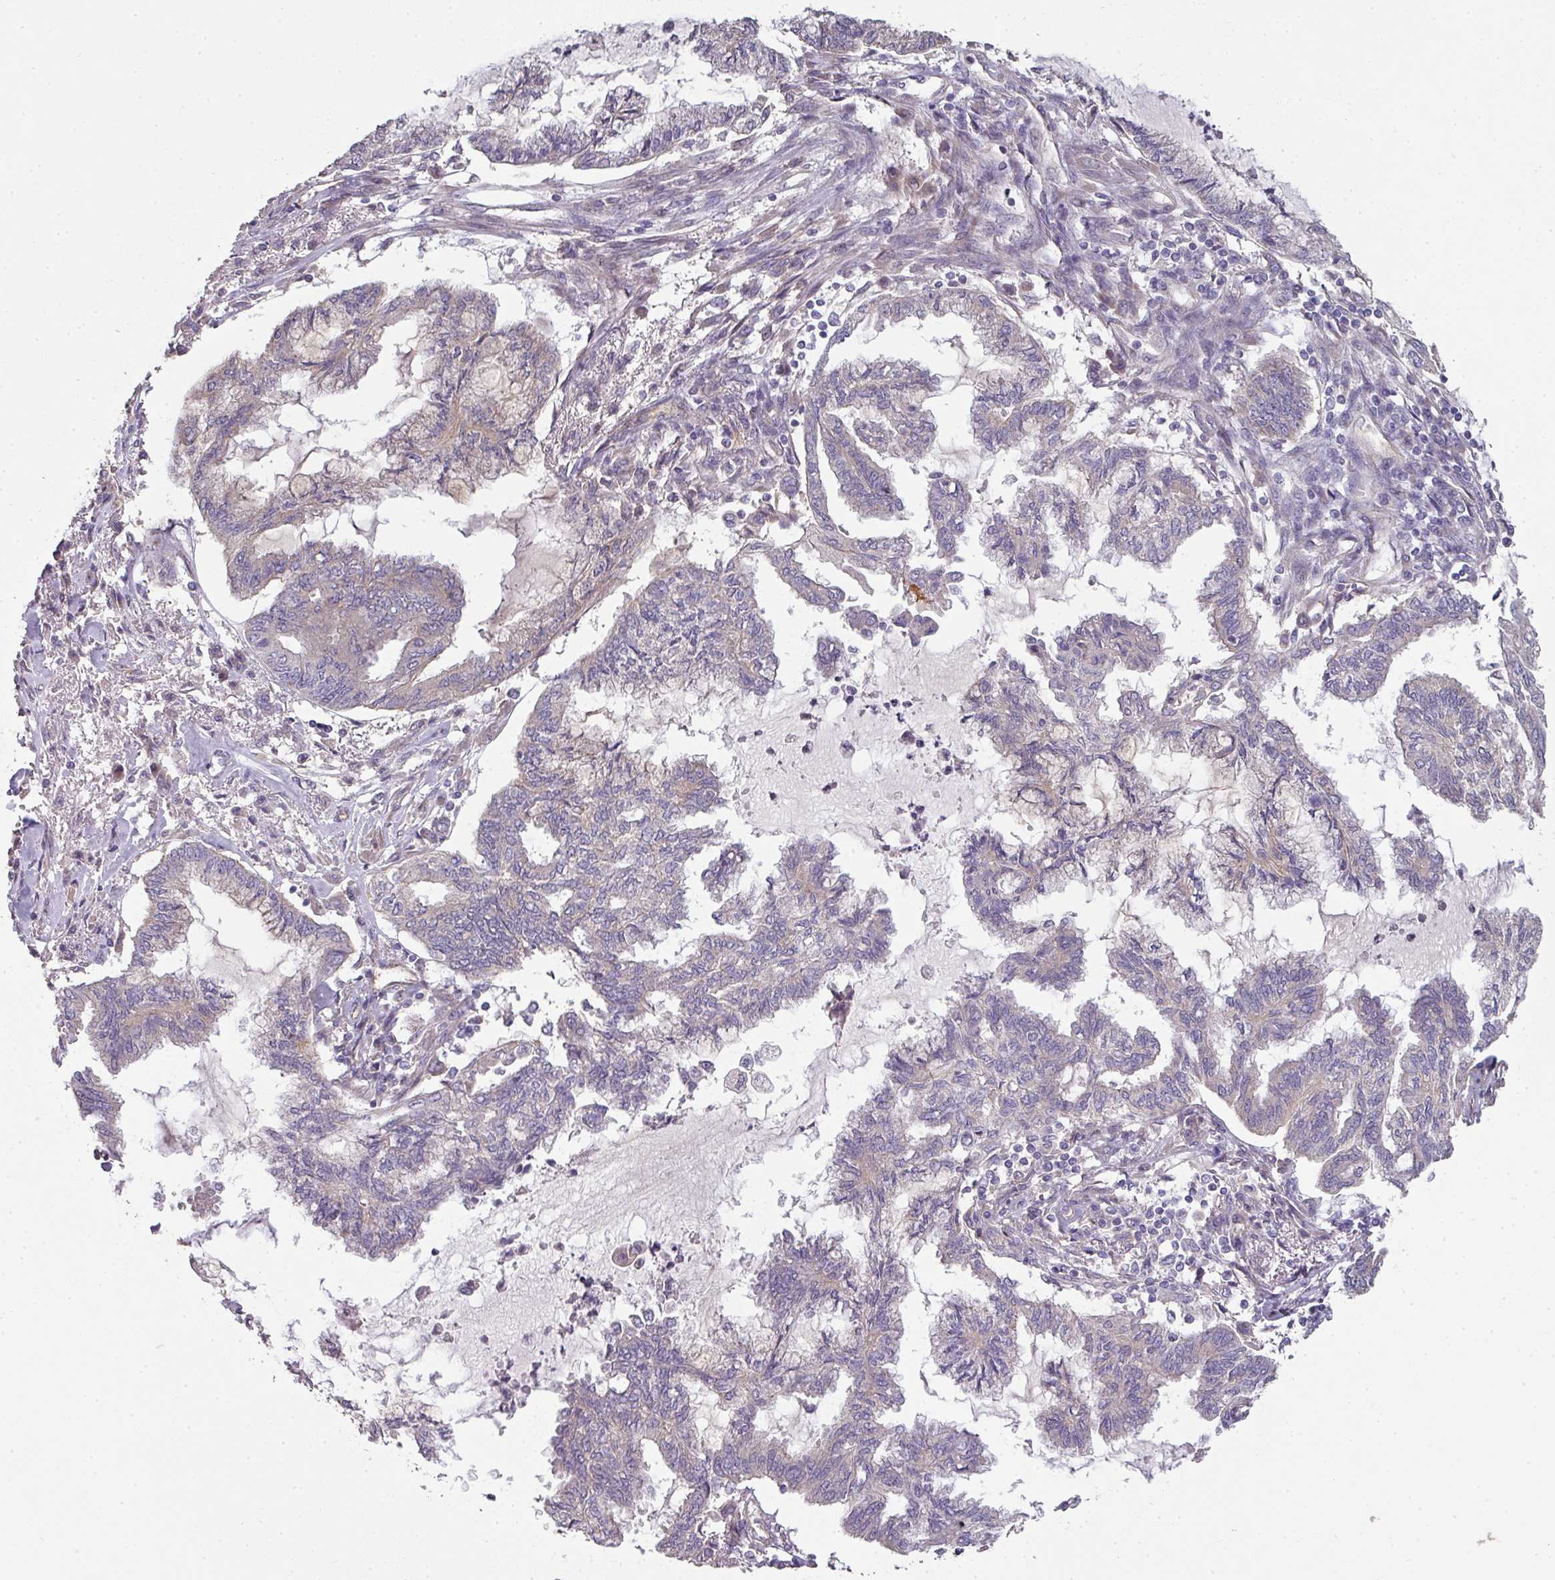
{"staining": {"intensity": "negative", "quantity": "none", "location": "none"}, "tissue": "endometrial cancer", "cell_type": "Tumor cells", "image_type": "cancer", "snomed": [{"axis": "morphology", "description": "Adenocarcinoma, NOS"}, {"axis": "topography", "description": "Endometrium"}], "caption": "DAB immunohistochemical staining of human endometrial cancer reveals no significant positivity in tumor cells.", "gene": "PCDH1", "patient": {"sex": "female", "age": 86}}